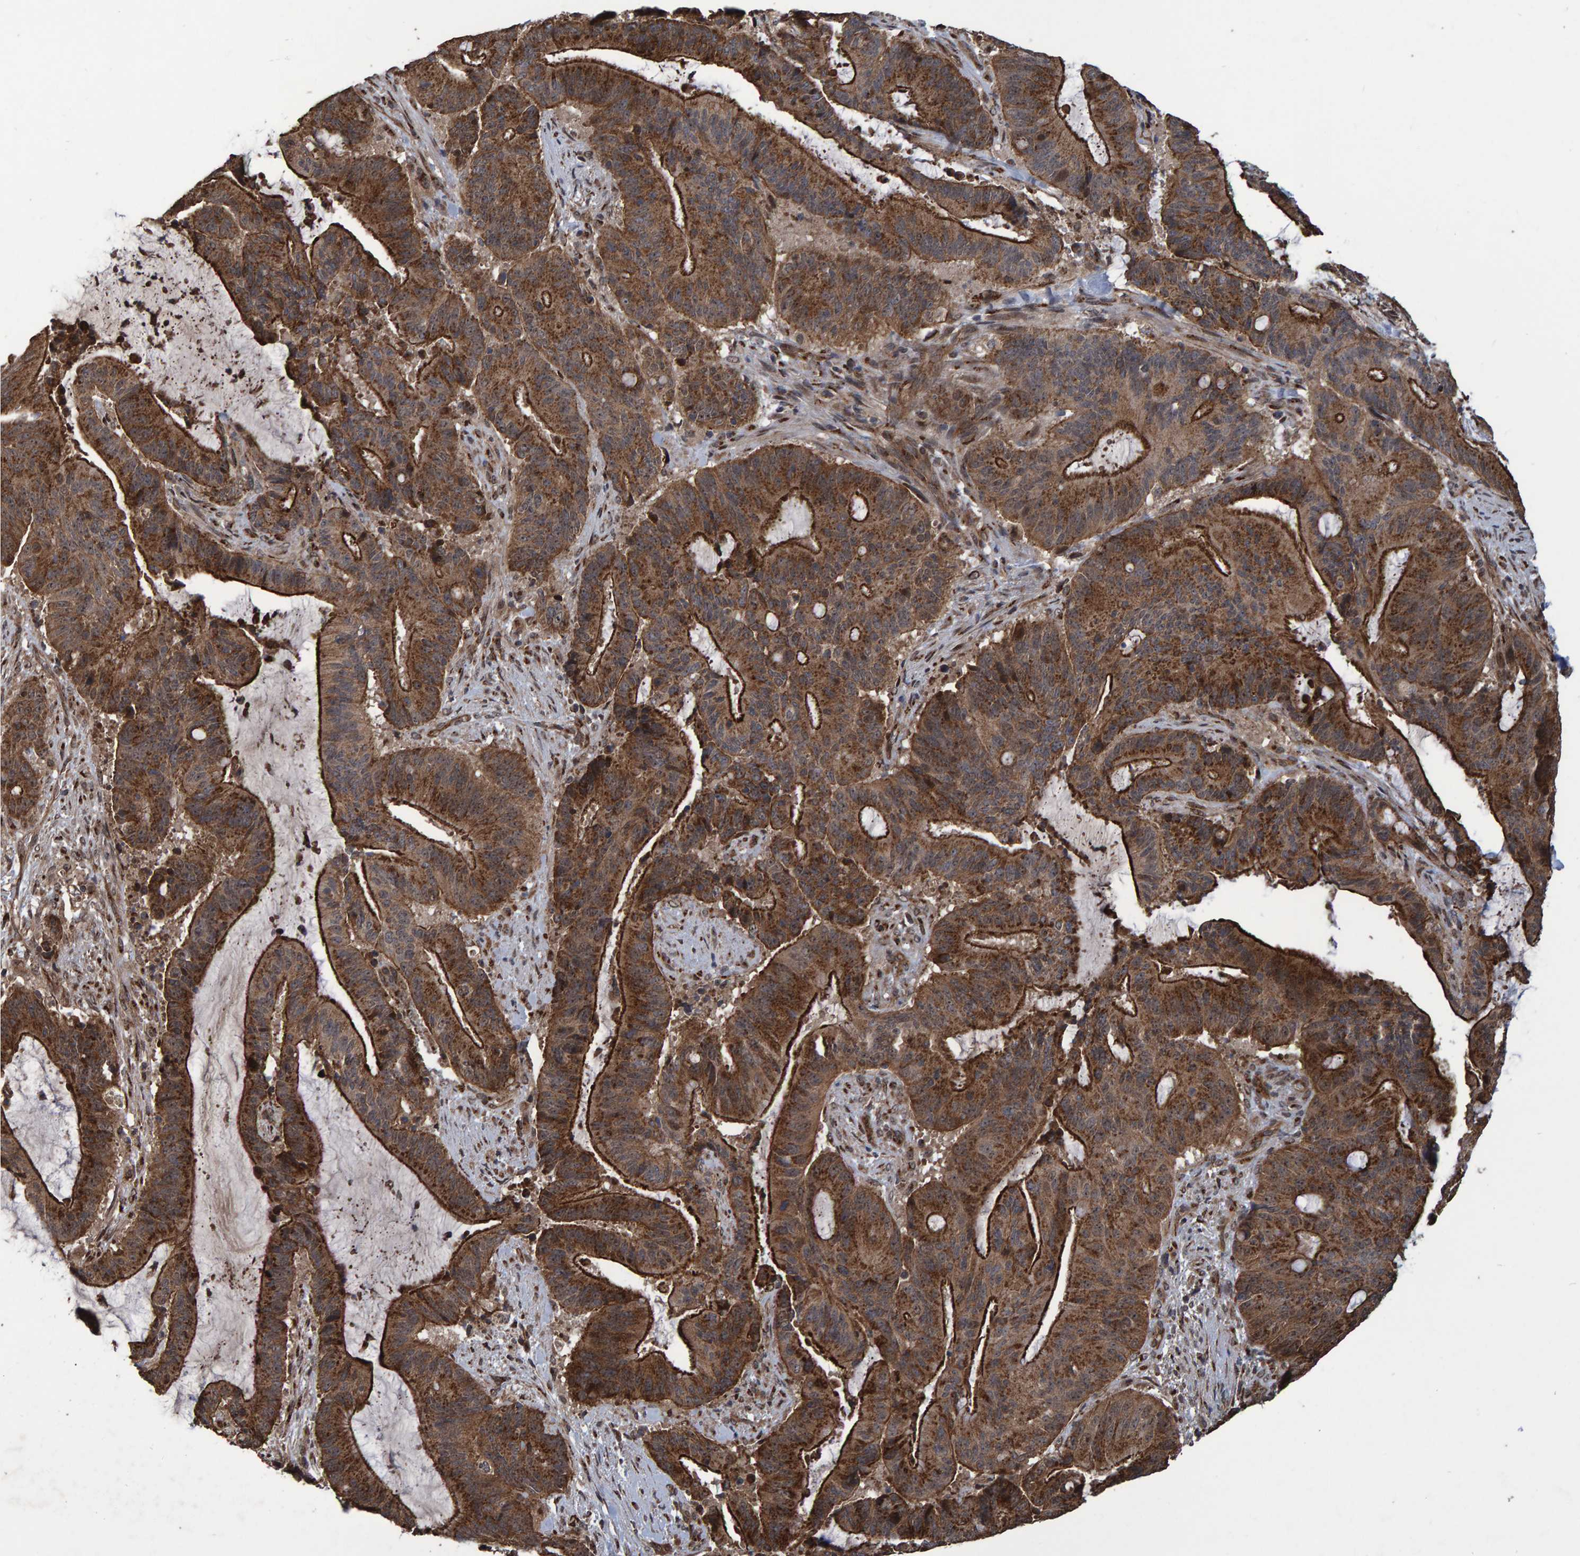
{"staining": {"intensity": "strong", "quantity": ">75%", "location": "cytoplasmic/membranous"}, "tissue": "liver cancer", "cell_type": "Tumor cells", "image_type": "cancer", "snomed": [{"axis": "morphology", "description": "Normal tissue, NOS"}, {"axis": "morphology", "description": "Cholangiocarcinoma"}, {"axis": "topography", "description": "Liver"}, {"axis": "topography", "description": "Peripheral nerve tissue"}], "caption": "High-power microscopy captured an immunohistochemistry micrograph of cholangiocarcinoma (liver), revealing strong cytoplasmic/membranous positivity in about >75% of tumor cells. Nuclei are stained in blue.", "gene": "TRIM68", "patient": {"sex": "female", "age": 73}}